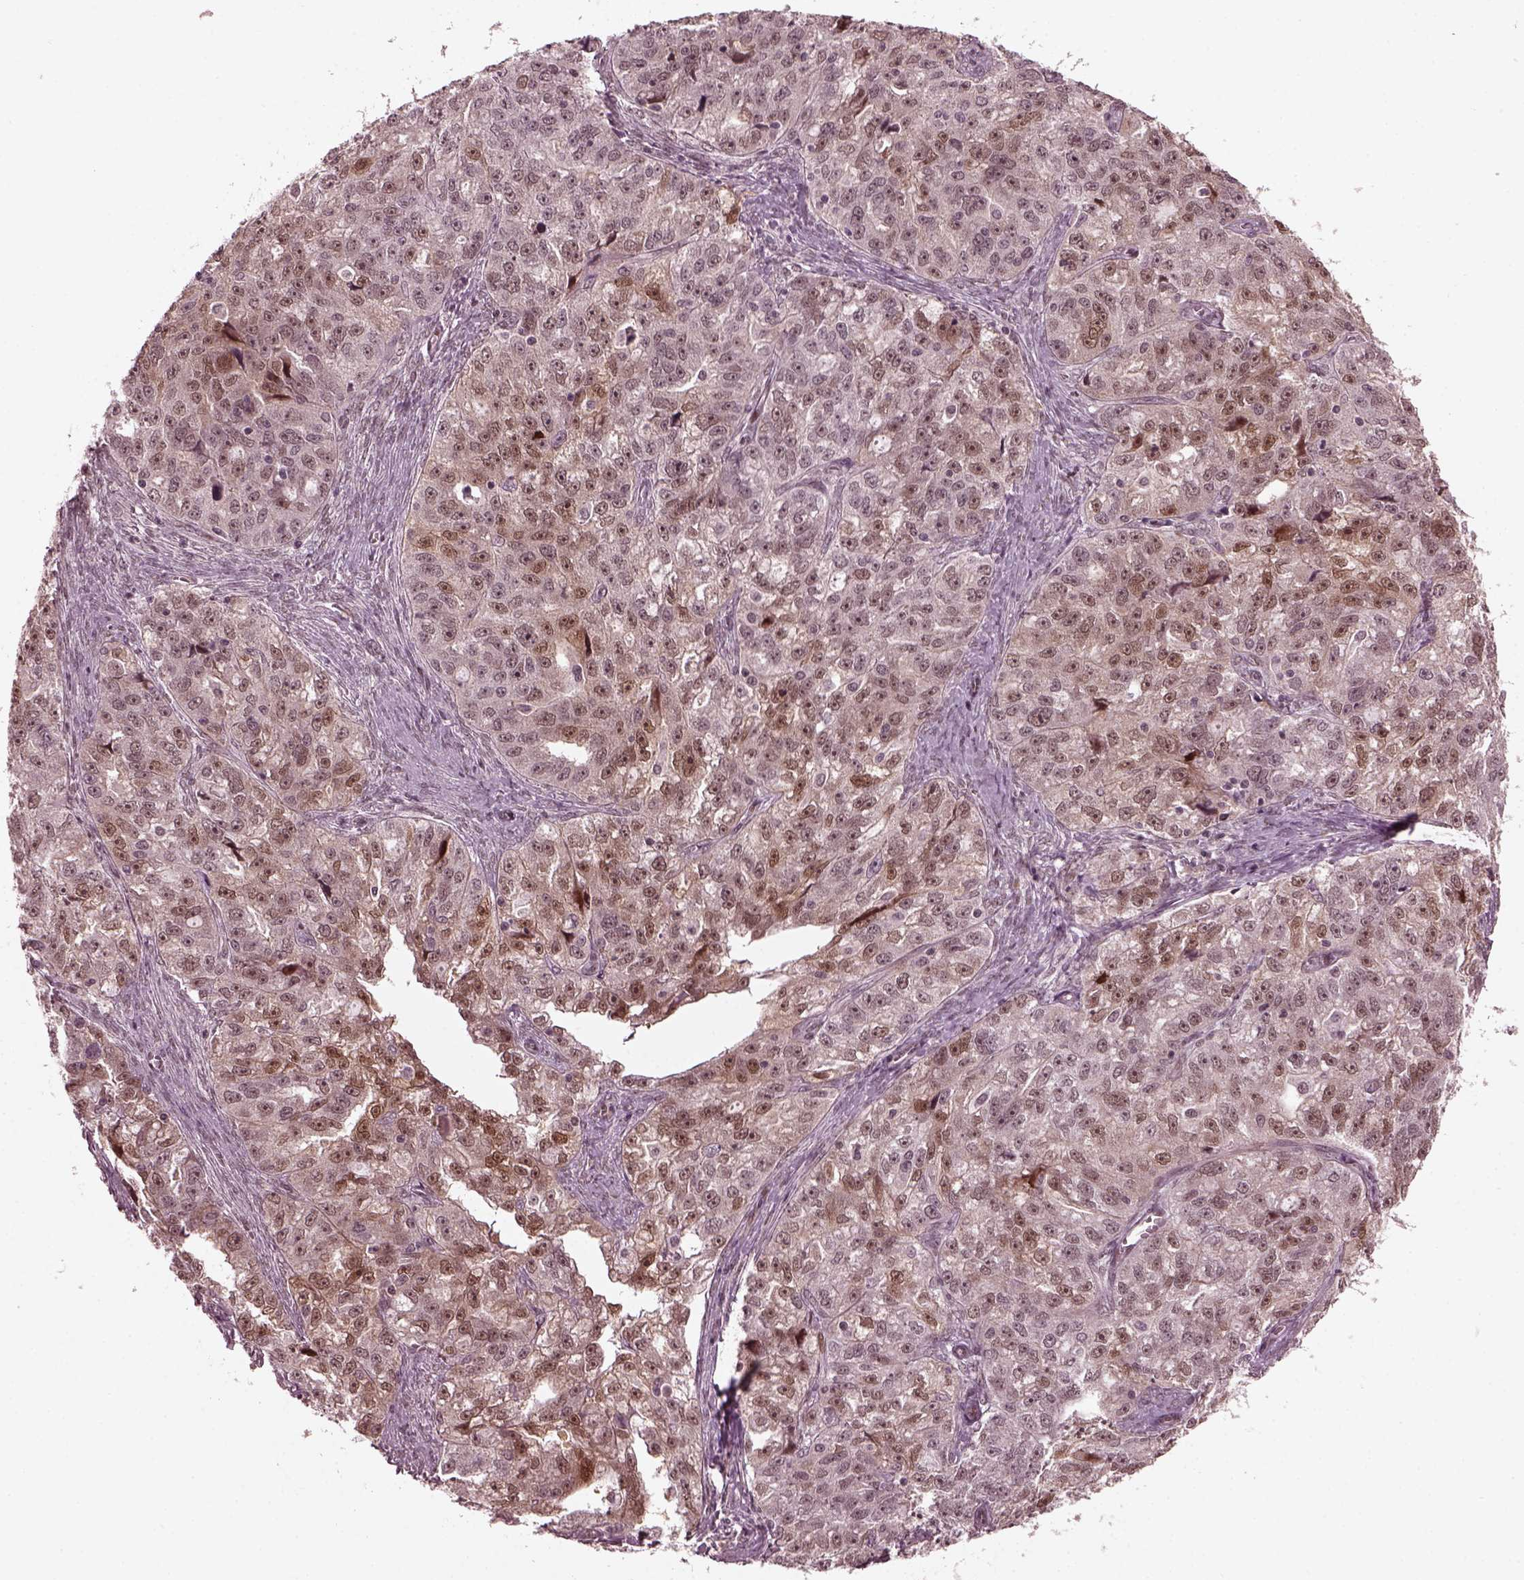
{"staining": {"intensity": "moderate", "quantity": "<25%", "location": "nuclear"}, "tissue": "ovarian cancer", "cell_type": "Tumor cells", "image_type": "cancer", "snomed": [{"axis": "morphology", "description": "Cystadenocarcinoma, serous, NOS"}, {"axis": "topography", "description": "Ovary"}], "caption": "Immunohistochemical staining of human ovarian cancer (serous cystadenocarcinoma) reveals moderate nuclear protein expression in approximately <25% of tumor cells.", "gene": "TRIB3", "patient": {"sex": "female", "age": 51}}